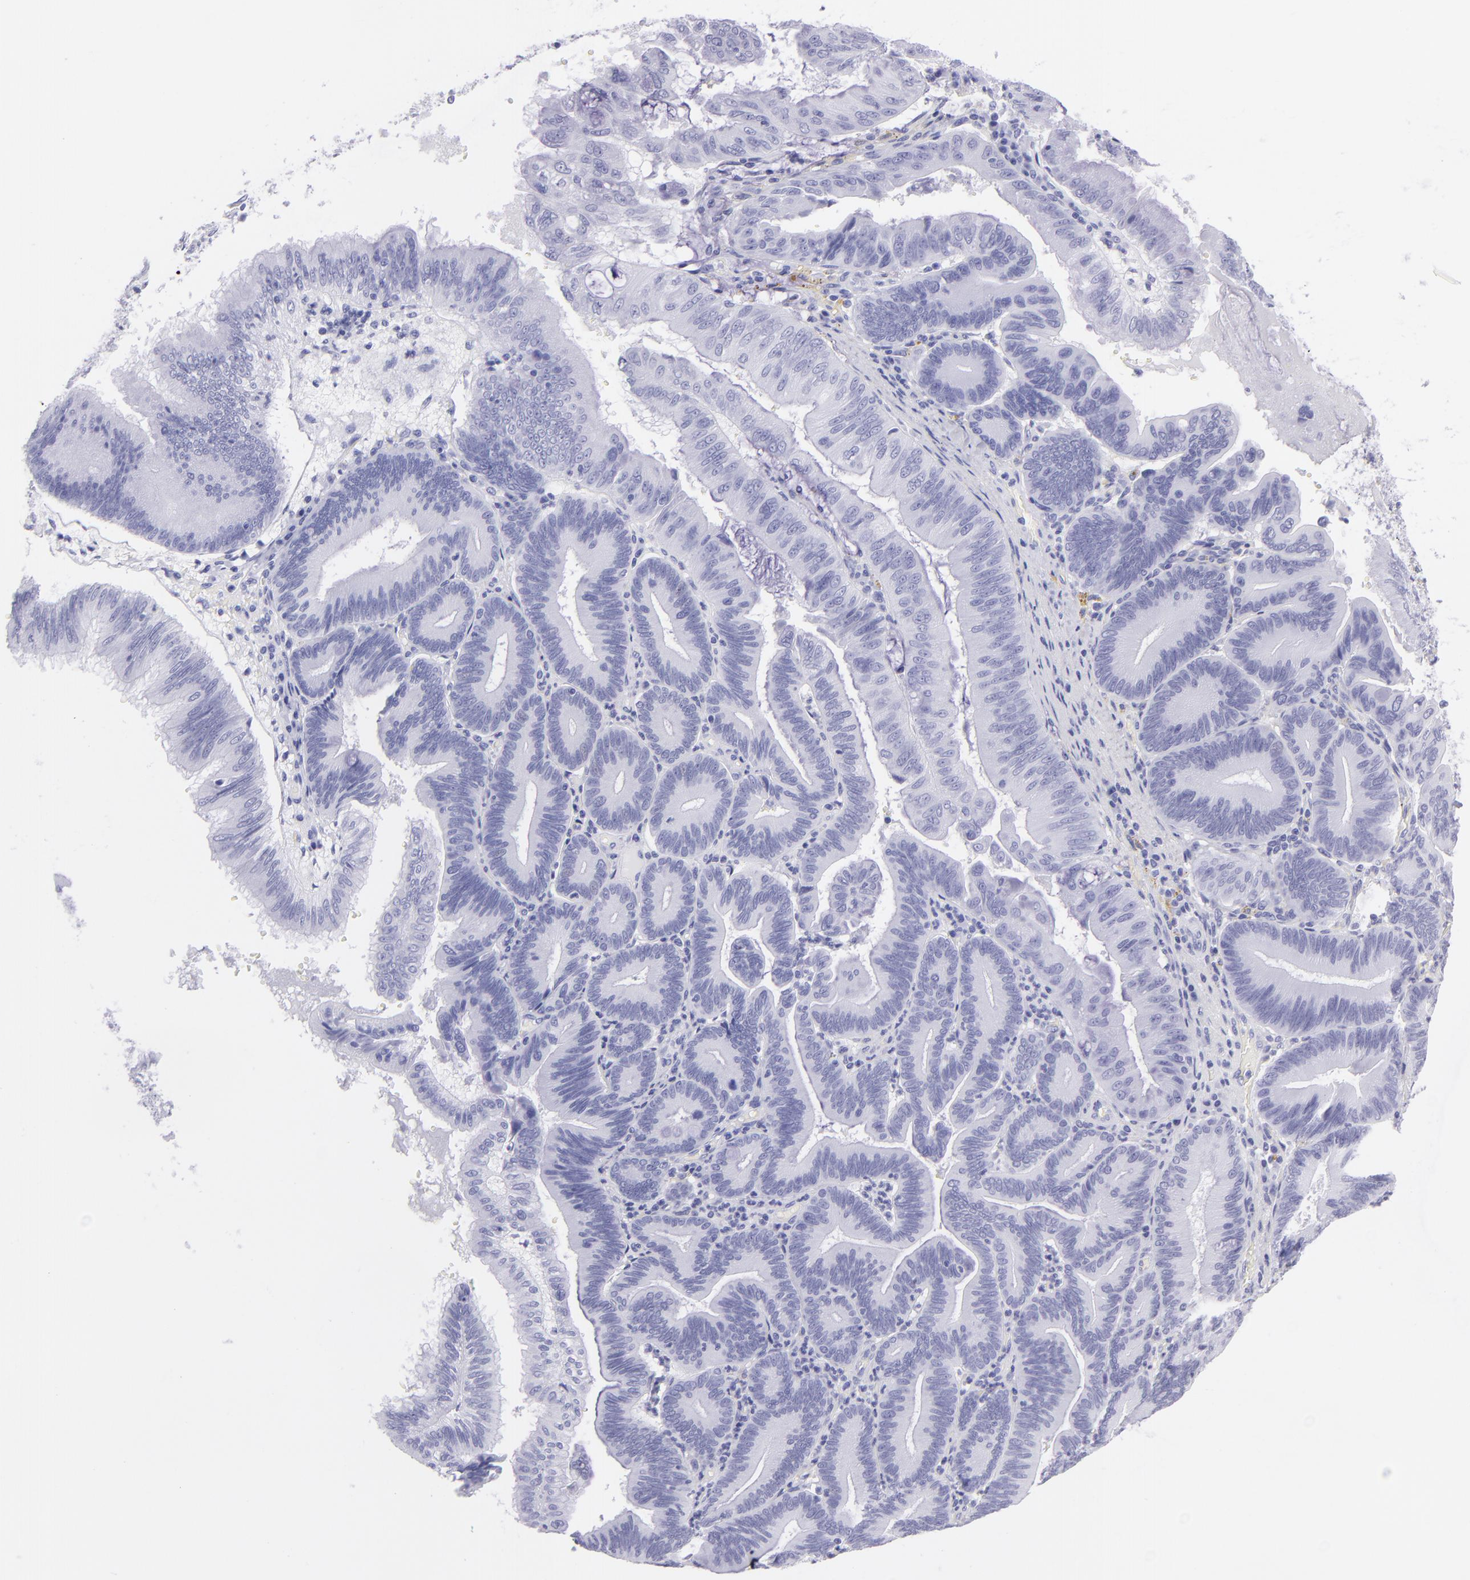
{"staining": {"intensity": "negative", "quantity": "none", "location": "none"}, "tissue": "pancreatic cancer", "cell_type": "Tumor cells", "image_type": "cancer", "snomed": [{"axis": "morphology", "description": "Adenocarcinoma, NOS"}, {"axis": "topography", "description": "Pancreas"}], "caption": "This is an immunohistochemistry (IHC) image of pancreatic adenocarcinoma. There is no staining in tumor cells.", "gene": "PIP", "patient": {"sex": "male", "age": 82}}